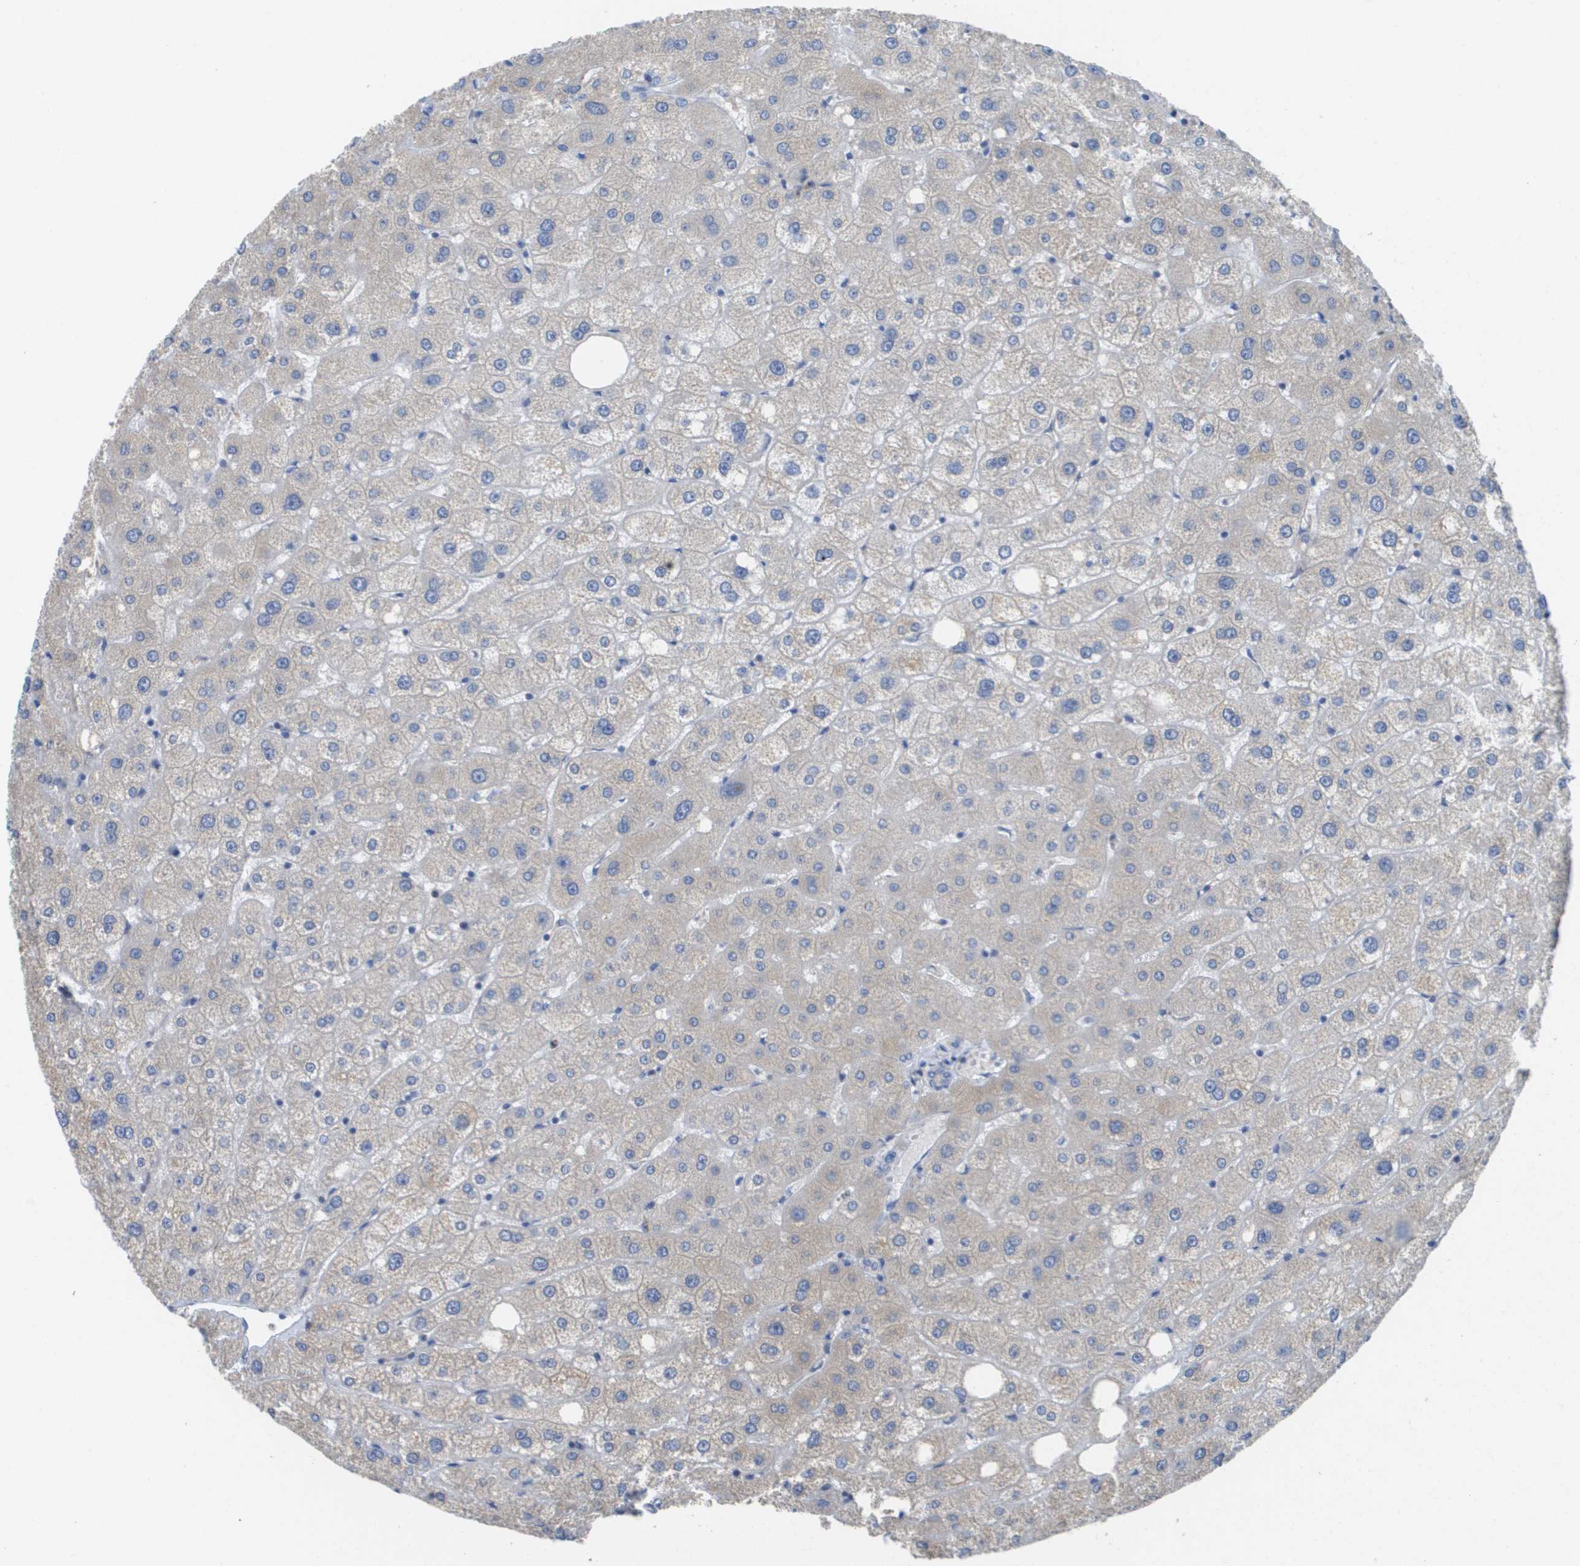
{"staining": {"intensity": "negative", "quantity": "none", "location": "none"}, "tissue": "liver", "cell_type": "Cholangiocytes", "image_type": "normal", "snomed": [{"axis": "morphology", "description": "Normal tissue, NOS"}, {"axis": "topography", "description": "Liver"}], "caption": "IHC image of normal human liver stained for a protein (brown), which demonstrates no staining in cholangiocytes.", "gene": "SDR42E1", "patient": {"sex": "male", "age": 73}}